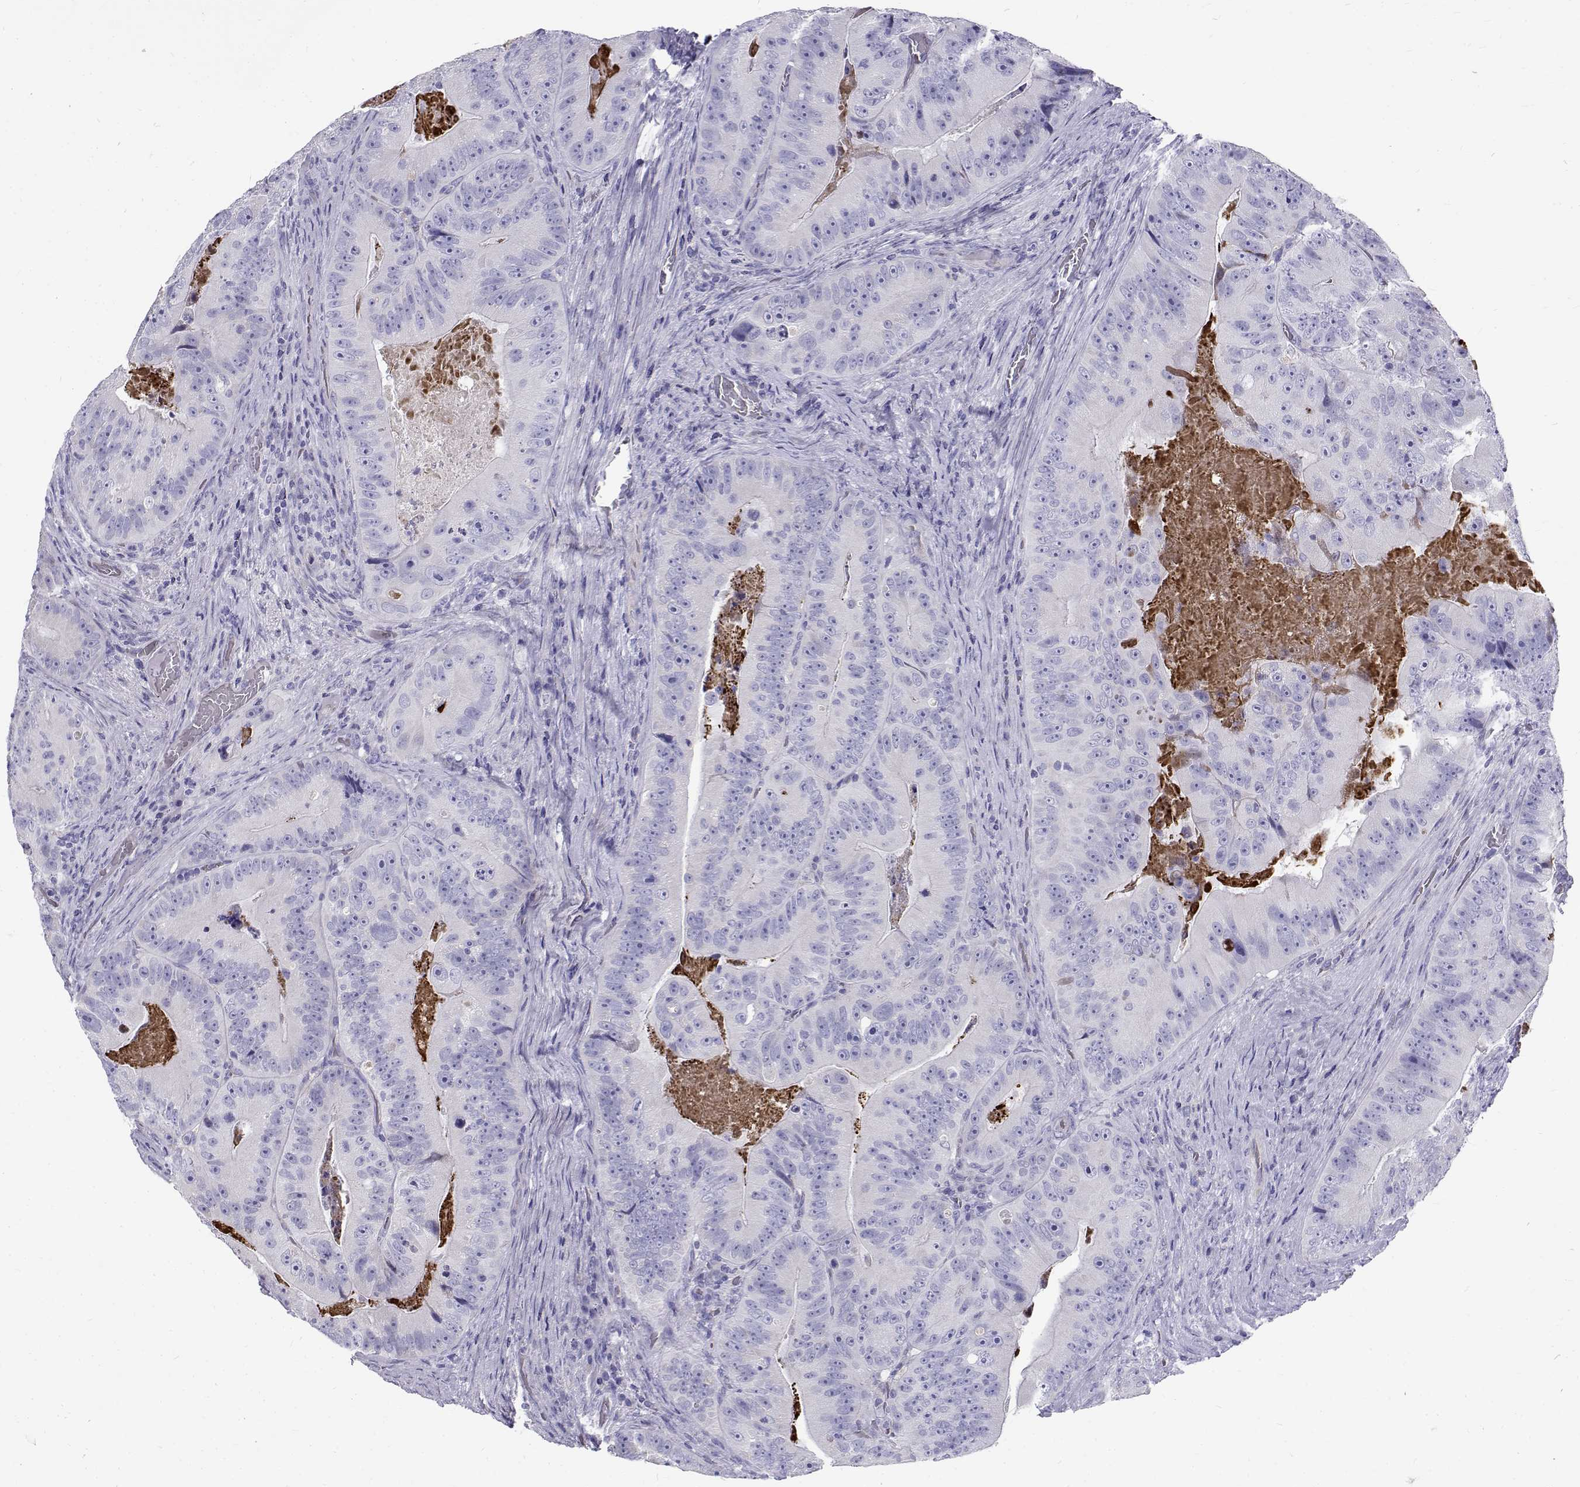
{"staining": {"intensity": "negative", "quantity": "none", "location": "none"}, "tissue": "colorectal cancer", "cell_type": "Tumor cells", "image_type": "cancer", "snomed": [{"axis": "morphology", "description": "Adenocarcinoma, NOS"}, {"axis": "topography", "description": "Colon"}], "caption": "Tumor cells show no significant staining in colorectal cancer (adenocarcinoma).", "gene": "IGSF1", "patient": {"sex": "female", "age": 86}}